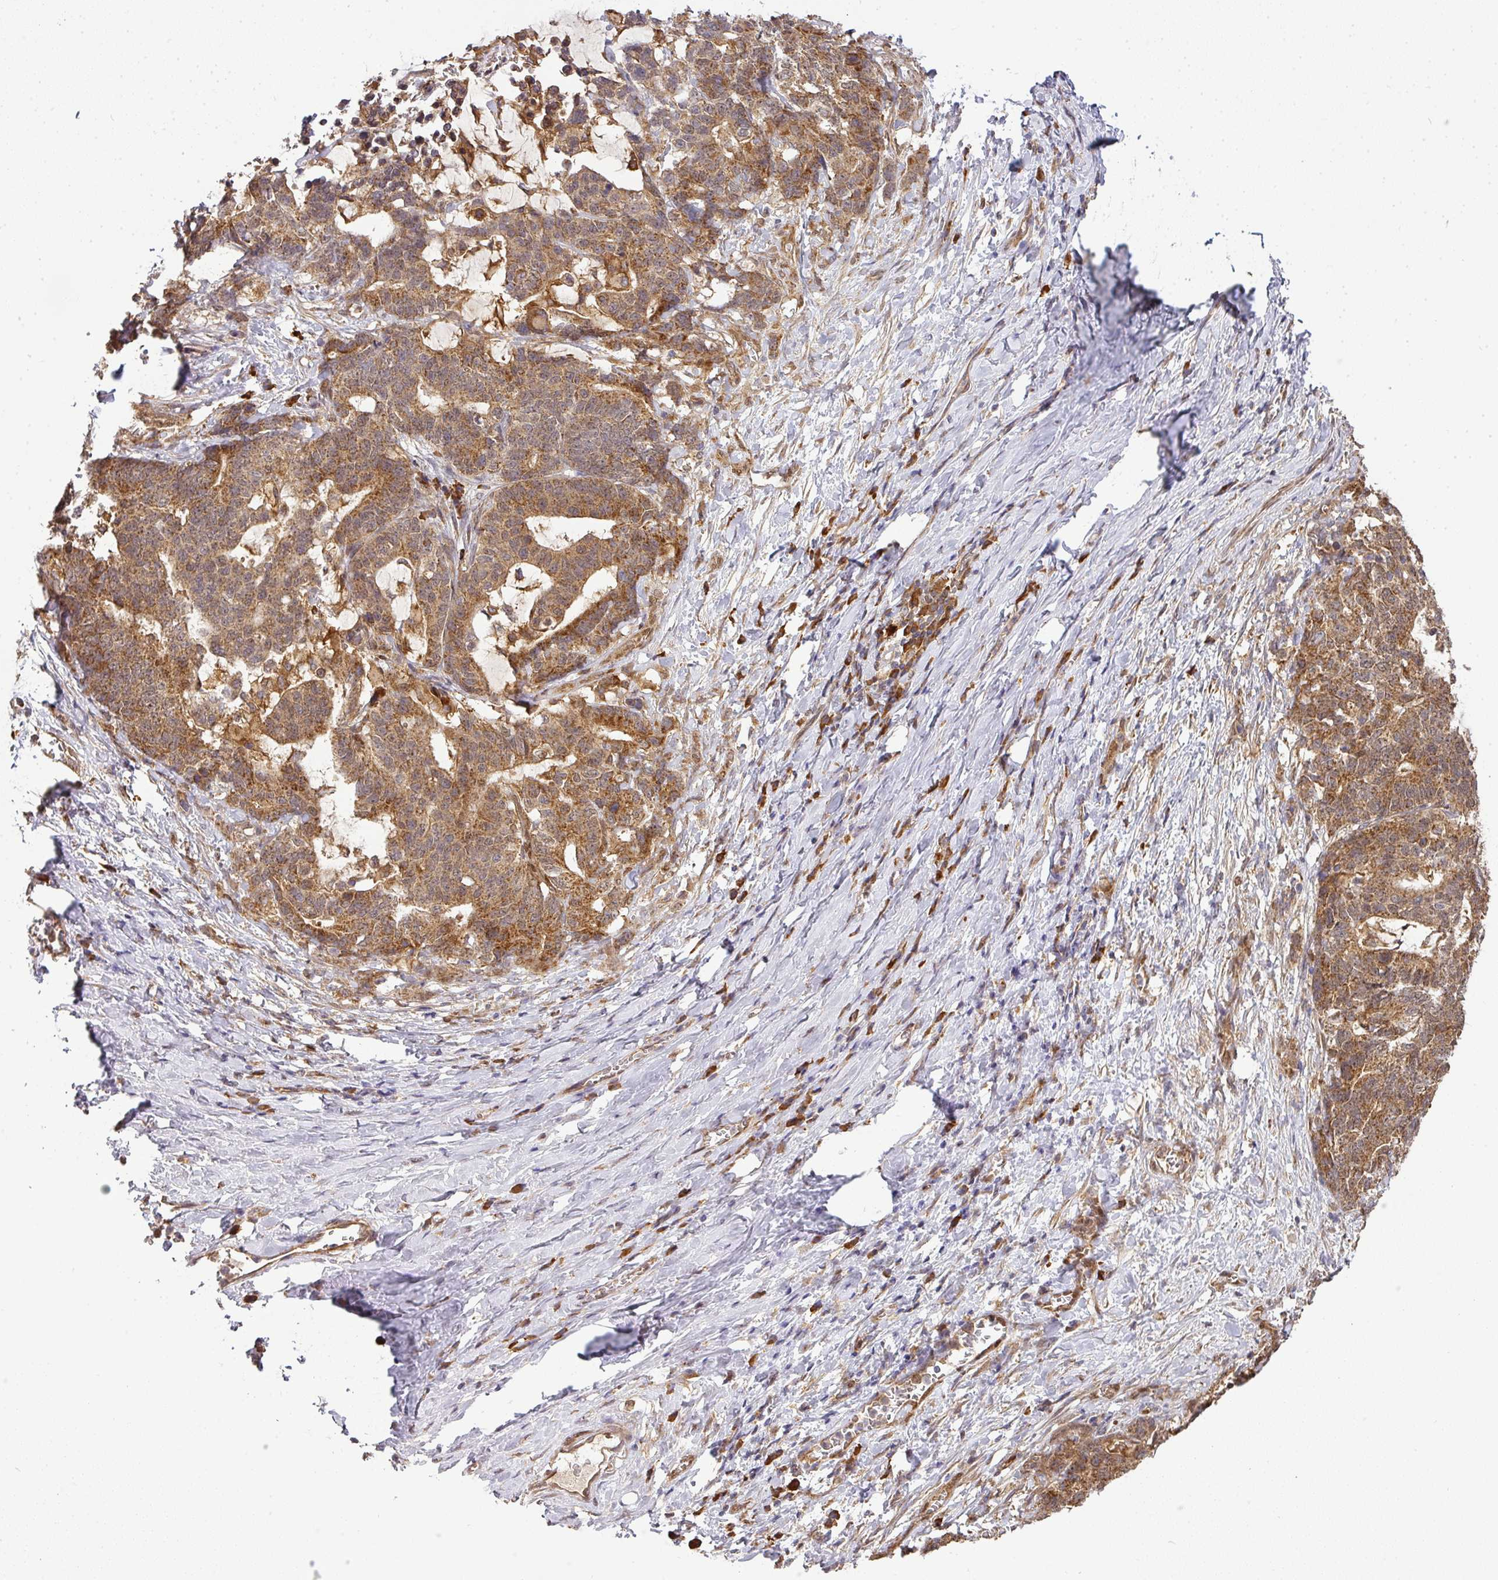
{"staining": {"intensity": "moderate", "quantity": ">75%", "location": "cytoplasmic/membranous"}, "tissue": "stomach cancer", "cell_type": "Tumor cells", "image_type": "cancer", "snomed": [{"axis": "morphology", "description": "Normal tissue, NOS"}, {"axis": "morphology", "description": "Adenocarcinoma, NOS"}, {"axis": "topography", "description": "Stomach"}], "caption": "A micrograph showing moderate cytoplasmic/membranous expression in about >75% of tumor cells in stomach adenocarcinoma, as visualized by brown immunohistochemical staining.", "gene": "MALSU1", "patient": {"sex": "female", "age": 64}}